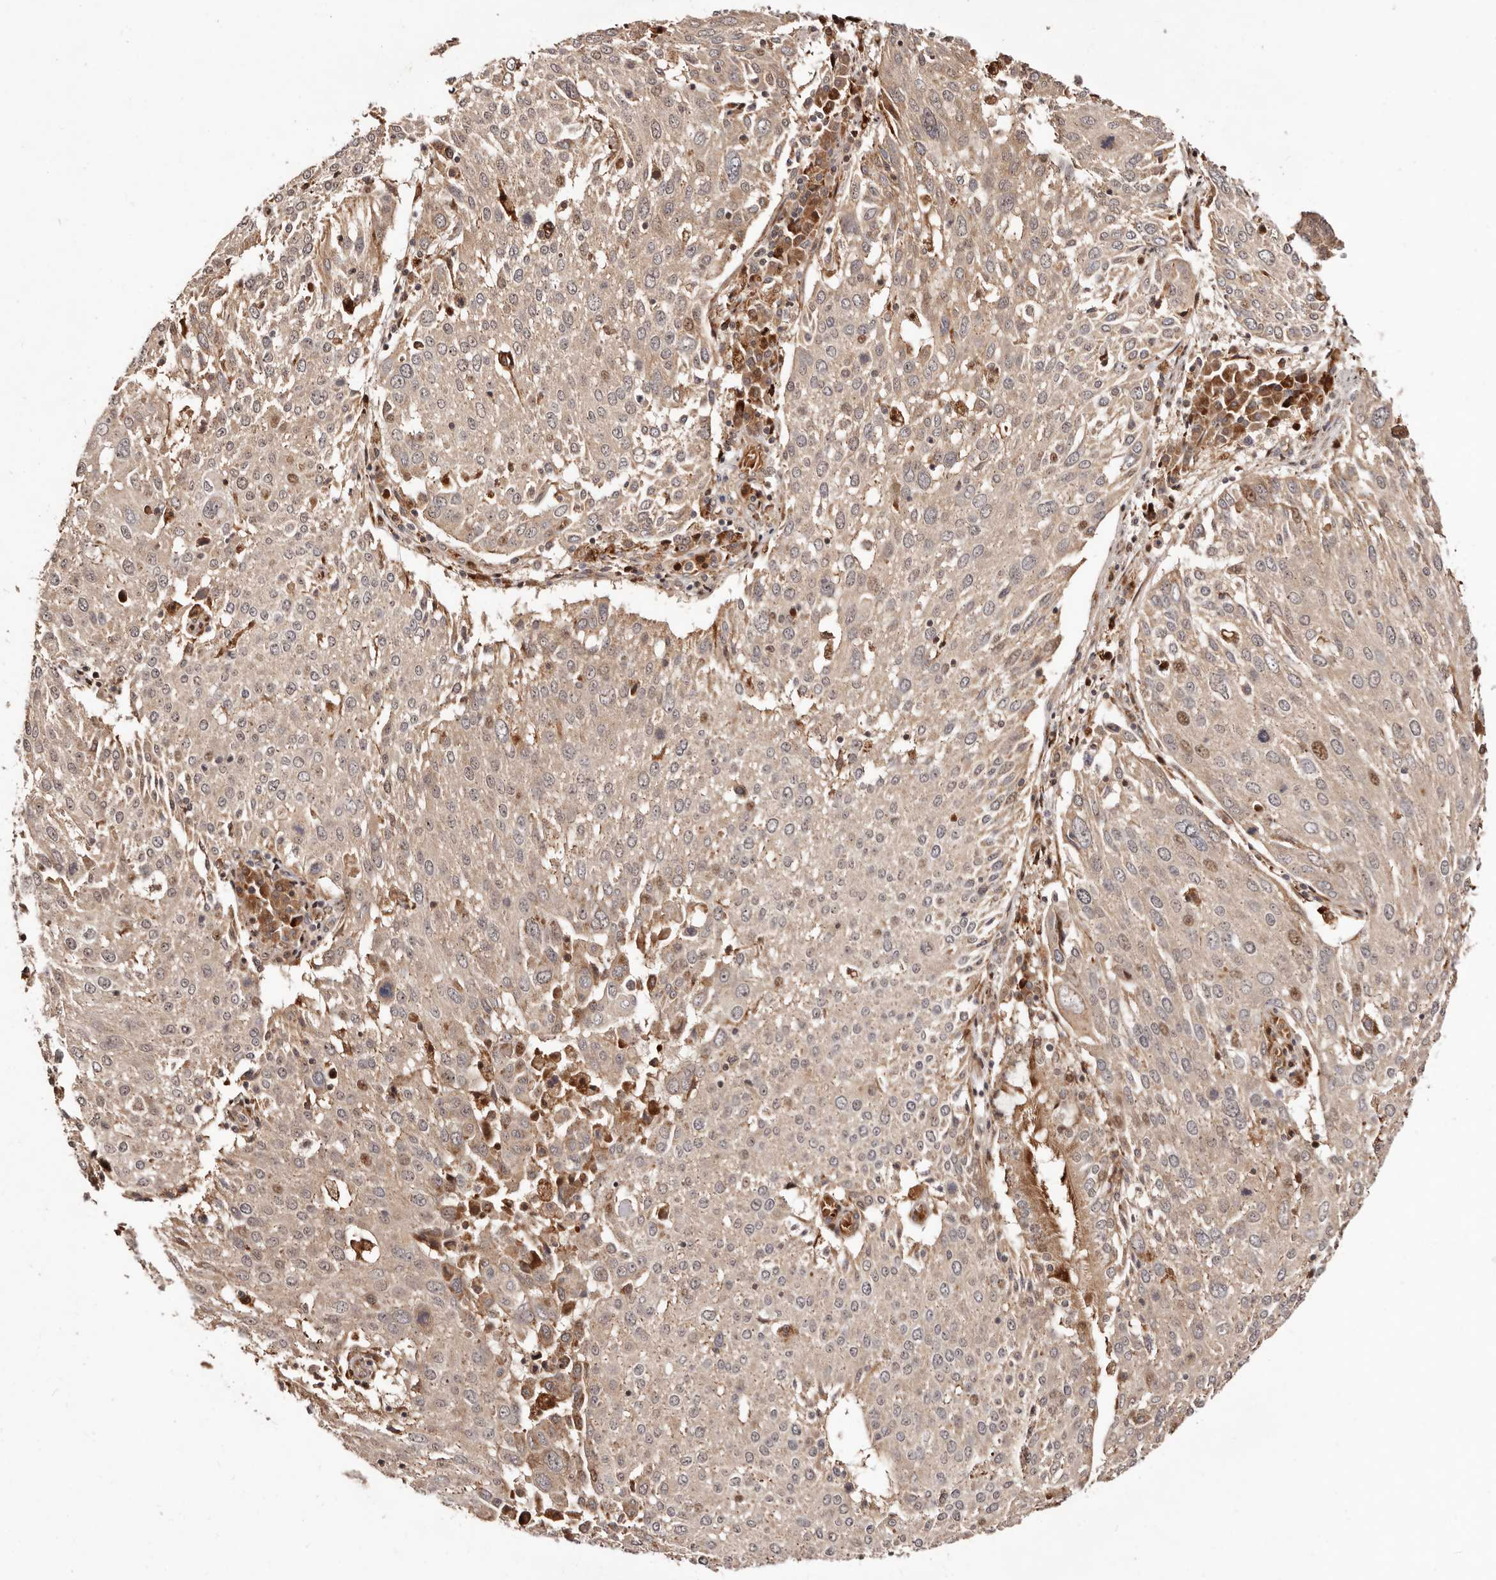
{"staining": {"intensity": "moderate", "quantity": "<25%", "location": "cytoplasmic/membranous,nuclear"}, "tissue": "lung cancer", "cell_type": "Tumor cells", "image_type": "cancer", "snomed": [{"axis": "morphology", "description": "Squamous cell carcinoma, NOS"}, {"axis": "topography", "description": "Lung"}], "caption": "Protein analysis of lung squamous cell carcinoma tissue exhibits moderate cytoplasmic/membranous and nuclear staining in about <25% of tumor cells.", "gene": "PTPN22", "patient": {"sex": "male", "age": 65}}